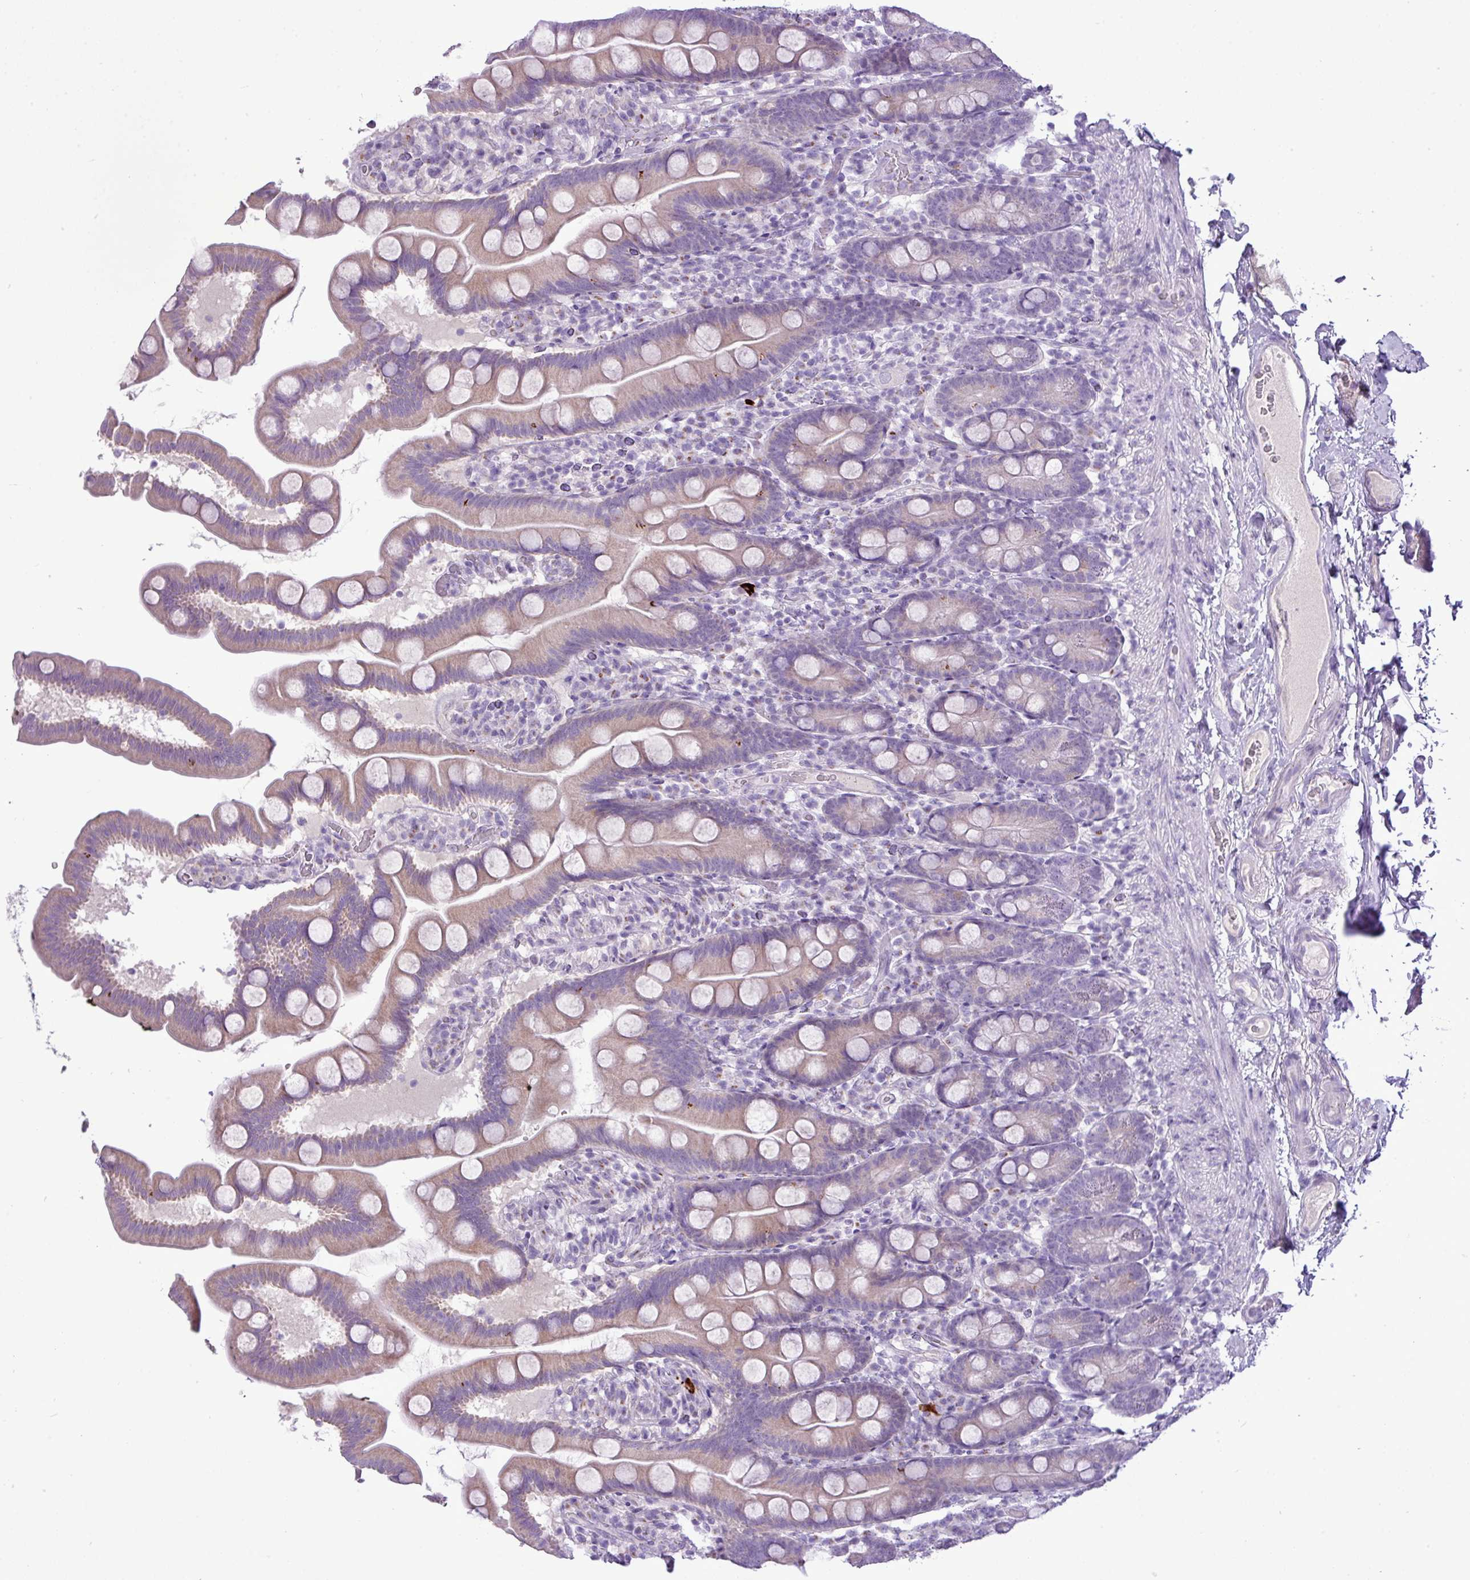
{"staining": {"intensity": "weak", "quantity": "<25%", "location": "cytoplasmic/membranous"}, "tissue": "small intestine", "cell_type": "Glandular cells", "image_type": "normal", "snomed": [{"axis": "morphology", "description": "Normal tissue, NOS"}, {"axis": "topography", "description": "Small intestine"}], "caption": "Immunohistochemical staining of unremarkable small intestine shows no significant positivity in glandular cells.", "gene": "FAM43A", "patient": {"sex": "female", "age": 68}}